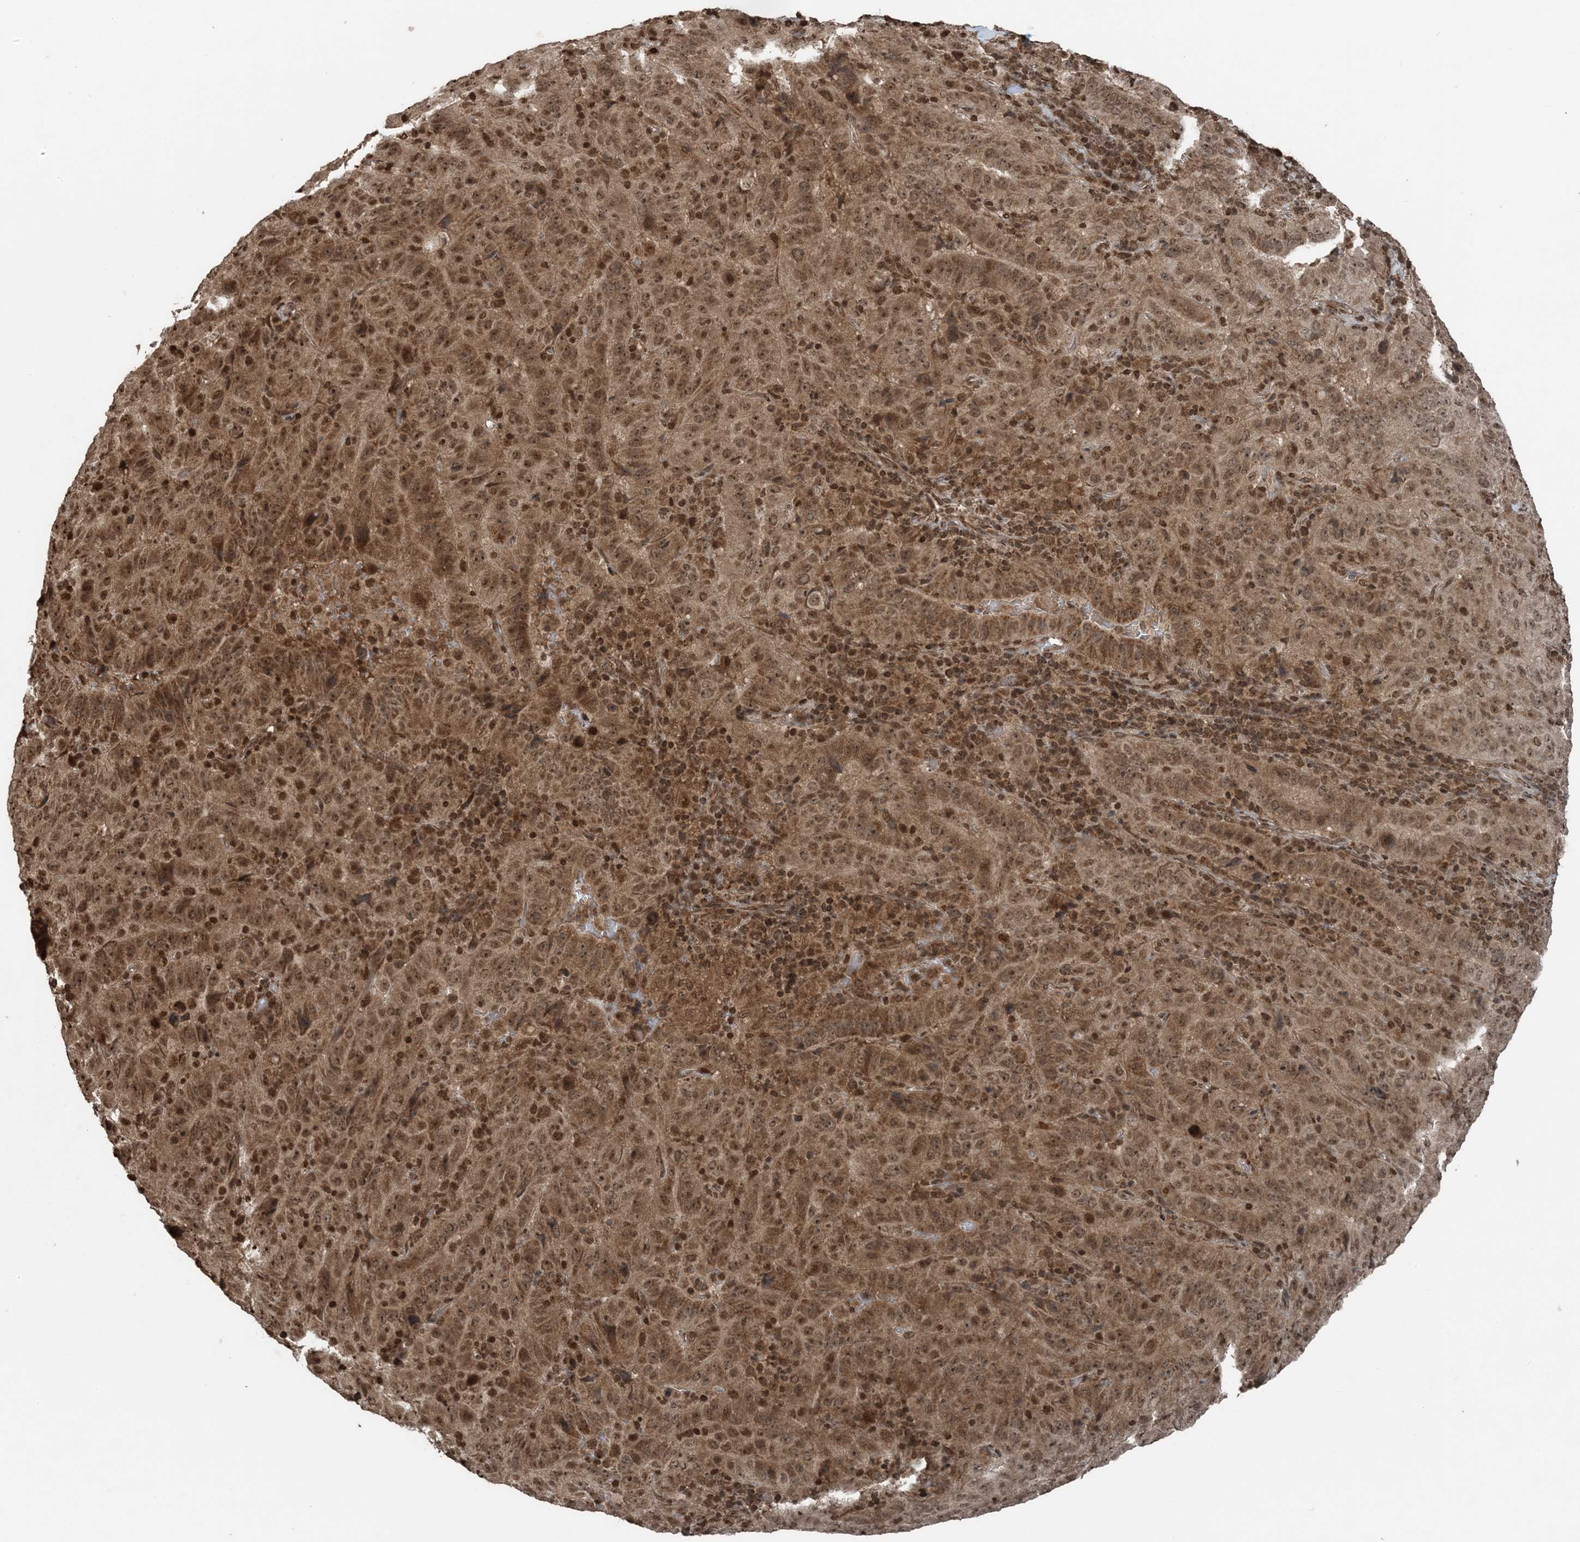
{"staining": {"intensity": "moderate", "quantity": ">75%", "location": "cytoplasmic/membranous,nuclear"}, "tissue": "pancreatic cancer", "cell_type": "Tumor cells", "image_type": "cancer", "snomed": [{"axis": "morphology", "description": "Adenocarcinoma, NOS"}, {"axis": "topography", "description": "Pancreas"}], "caption": "DAB immunohistochemical staining of pancreatic cancer (adenocarcinoma) exhibits moderate cytoplasmic/membranous and nuclear protein positivity in about >75% of tumor cells.", "gene": "ZFAND2B", "patient": {"sex": "male", "age": 63}}